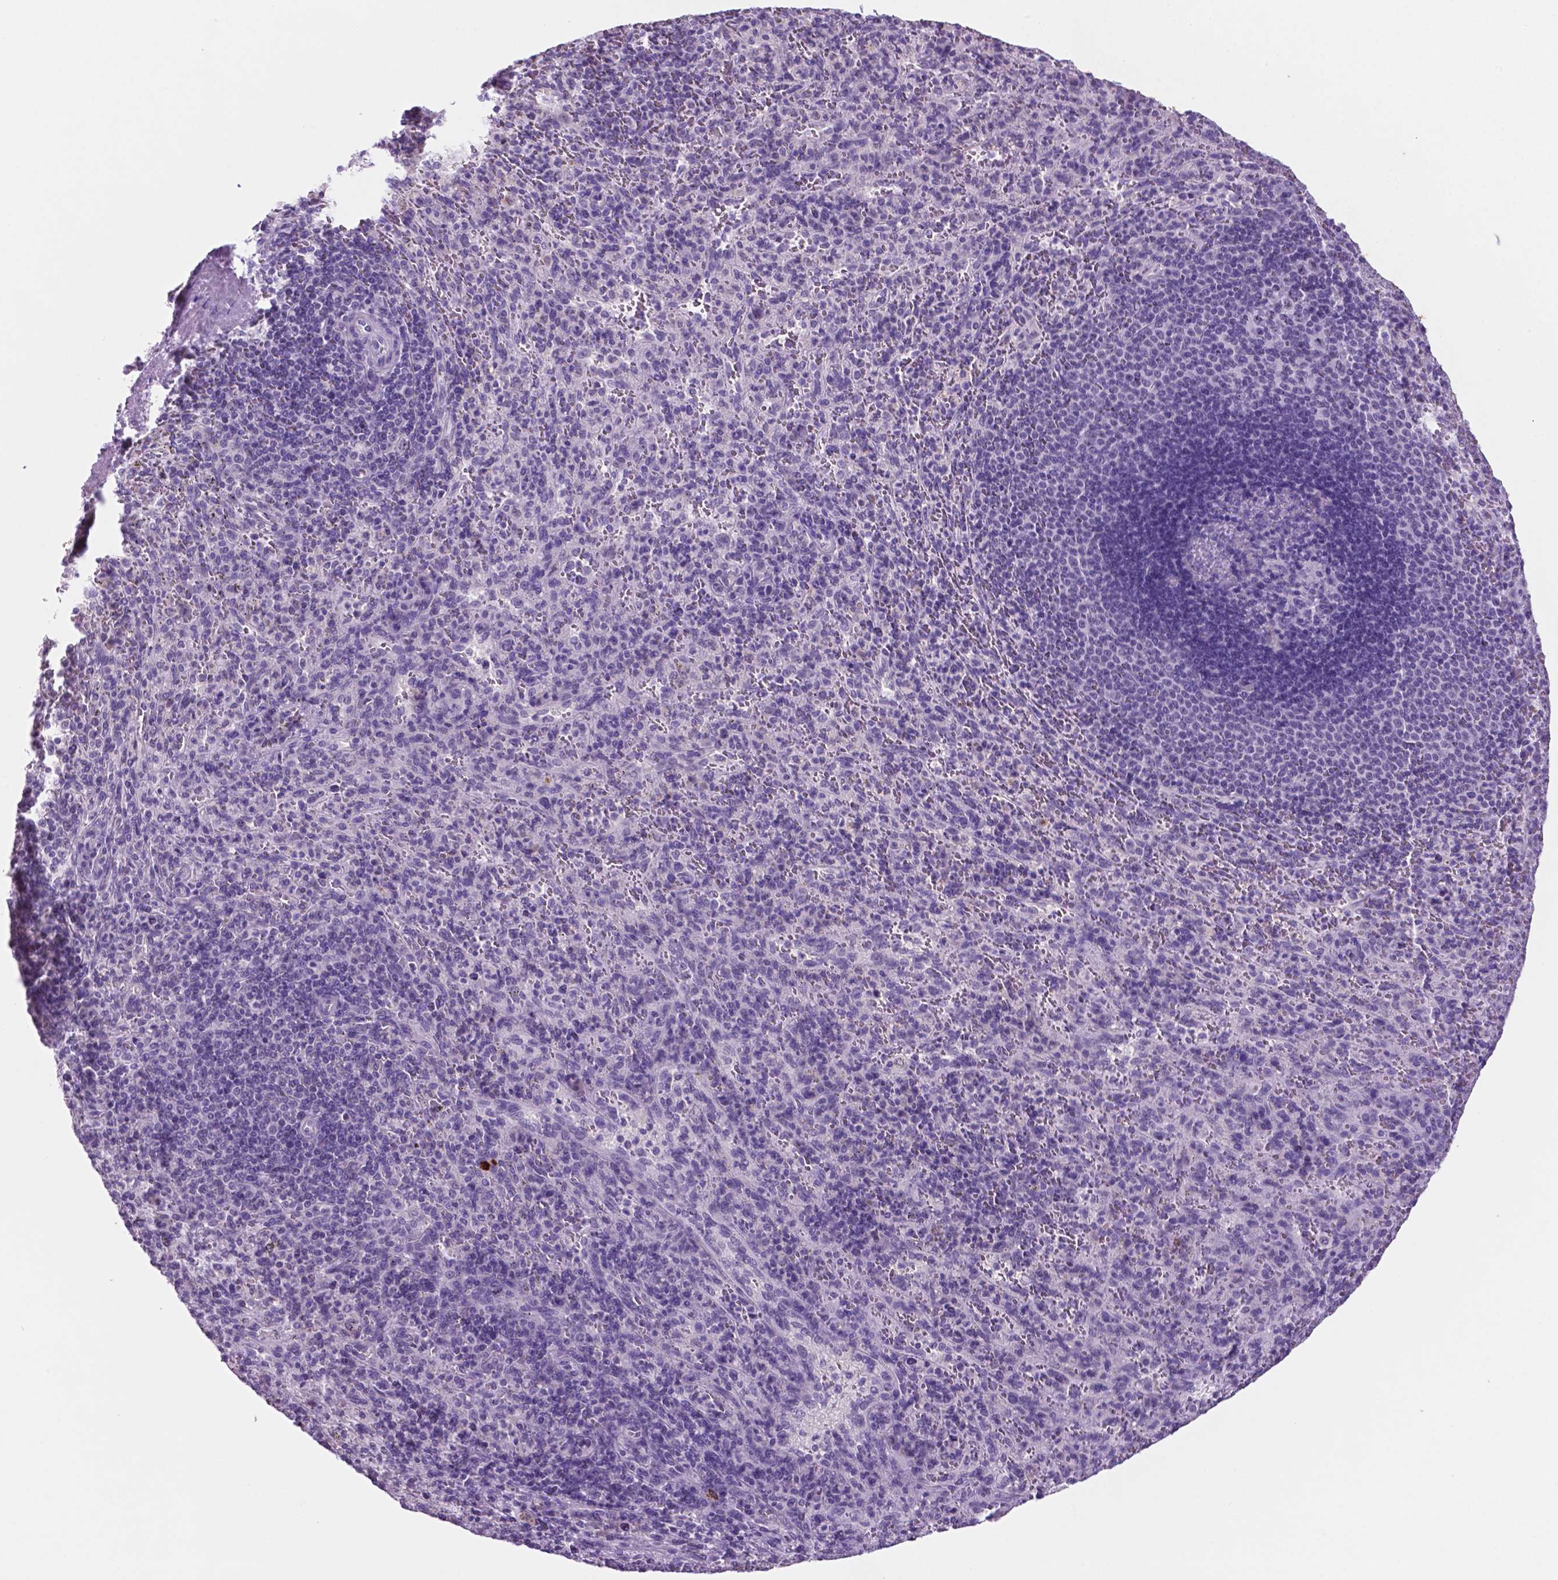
{"staining": {"intensity": "negative", "quantity": "none", "location": "none"}, "tissue": "spleen", "cell_type": "Cells in red pulp", "image_type": "normal", "snomed": [{"axis": "morphology", "description": "Normal tissue, NOS"}, {"axis": "topography", "description": "Spleen"}], "caption": "Immunohistochemical staining of normal spleen exhibits no significant expression in cells in red pulp. The staining is performed using DAB brown chromogen with nuclei counter-stained in using hematoxylin.", "gene": "C18orf21", "patient": {"sex": "male", "age": 57}}